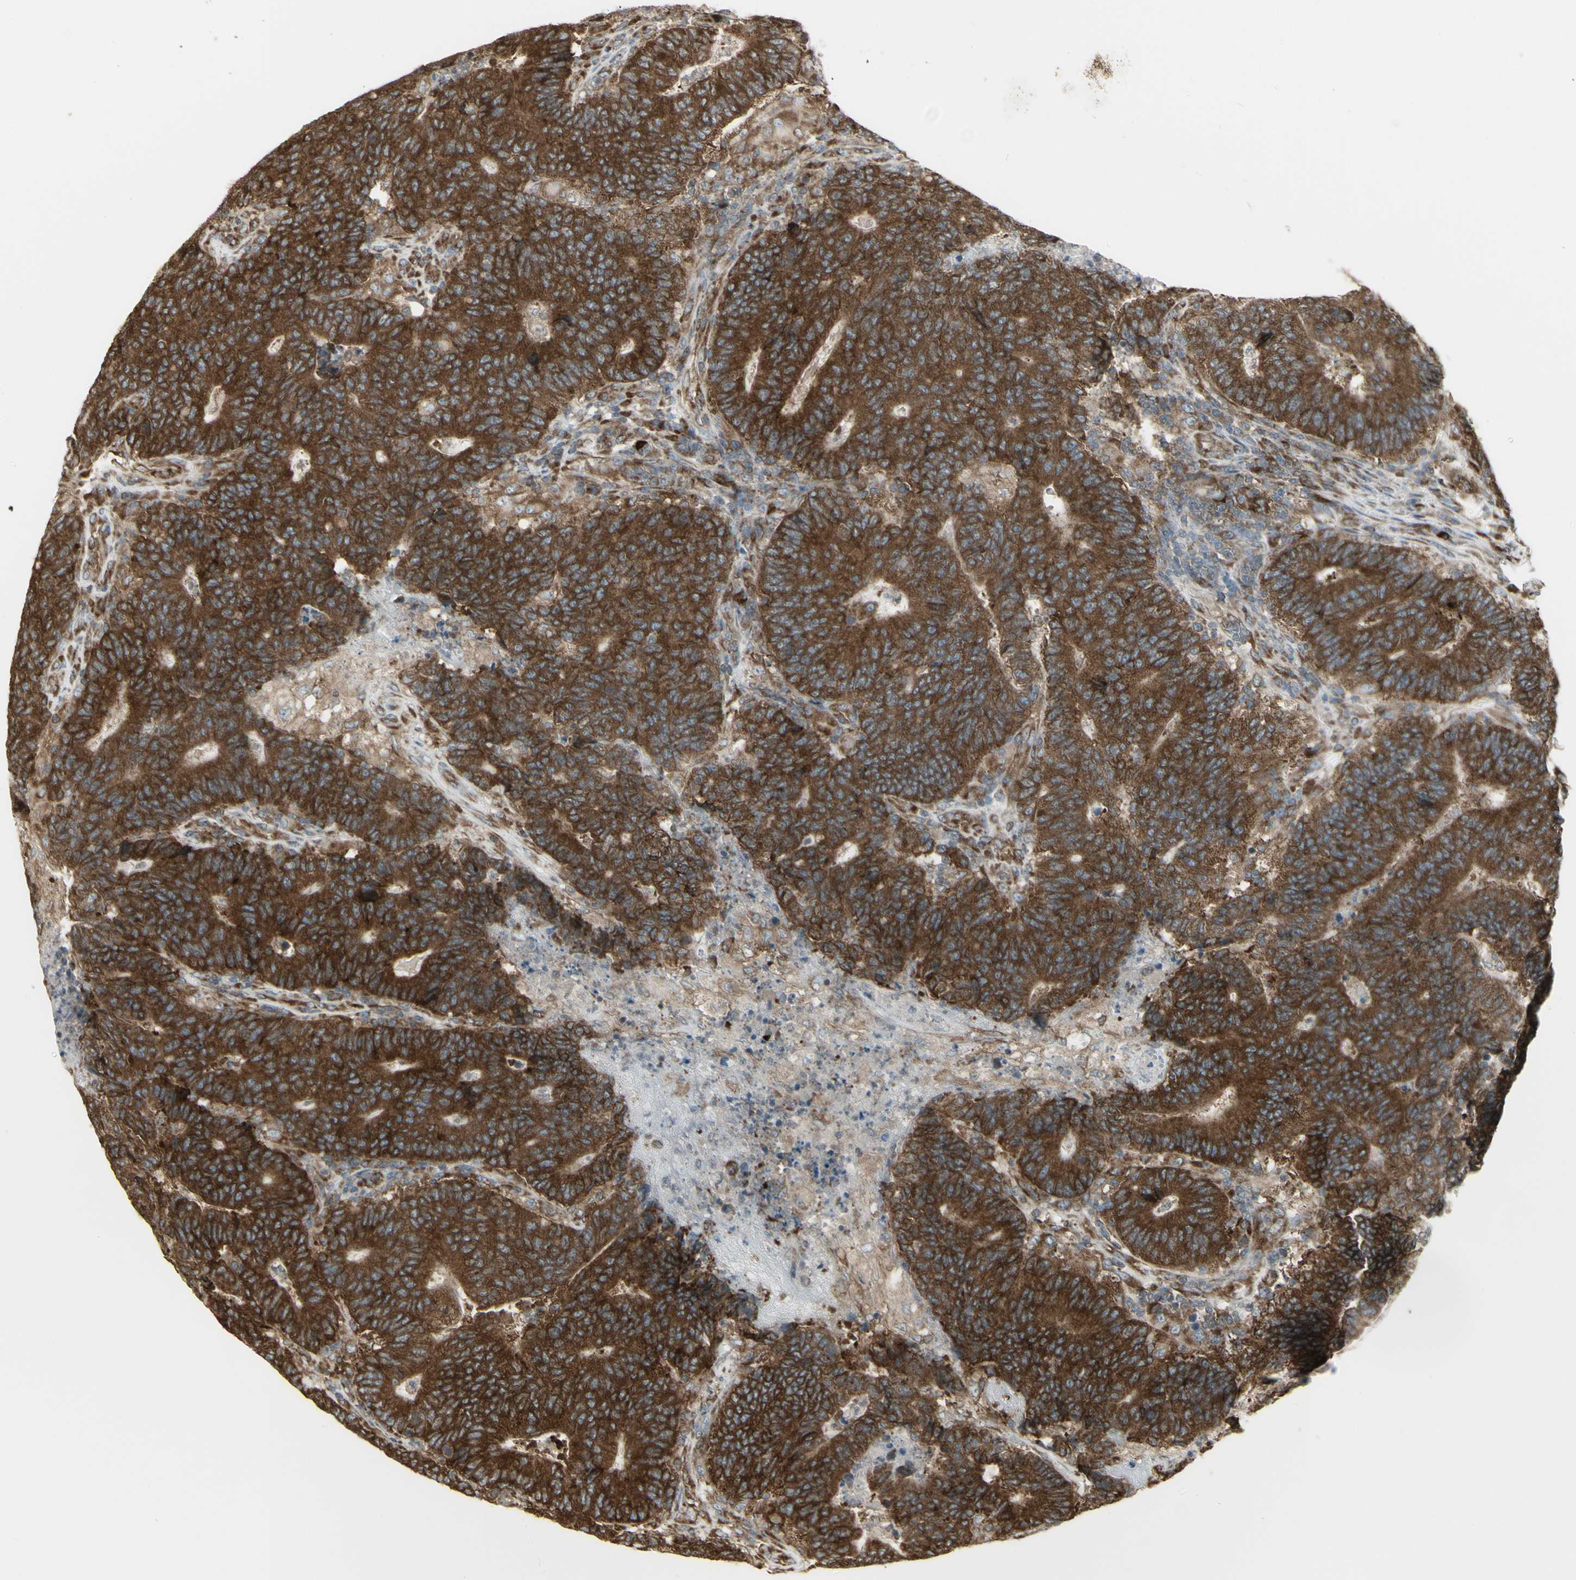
{"staining": {"intensity": "strong", "quantity": ">75%", "location": "cytoplasmic/membranous"}, "tissue": "colorectal cancer", "cell_type": "Tumor cells", "image_type": "cancer", "snomed": [{"axis": "morphology", "description": "Normal tissue, NOS"}, {"axis": "morphology", "description": "Adenocarcinoma, NOS"}, {"axis": "topography", "description": "Colon"}], "caption": "This photomicrograph displays IHC staining of colorectal cancer, with high strong cytoplasmic/membranous positivity in about >75% of tumor cells.", "gene": "FKBP3", "patient": {"sex": "female", "age": 75}}